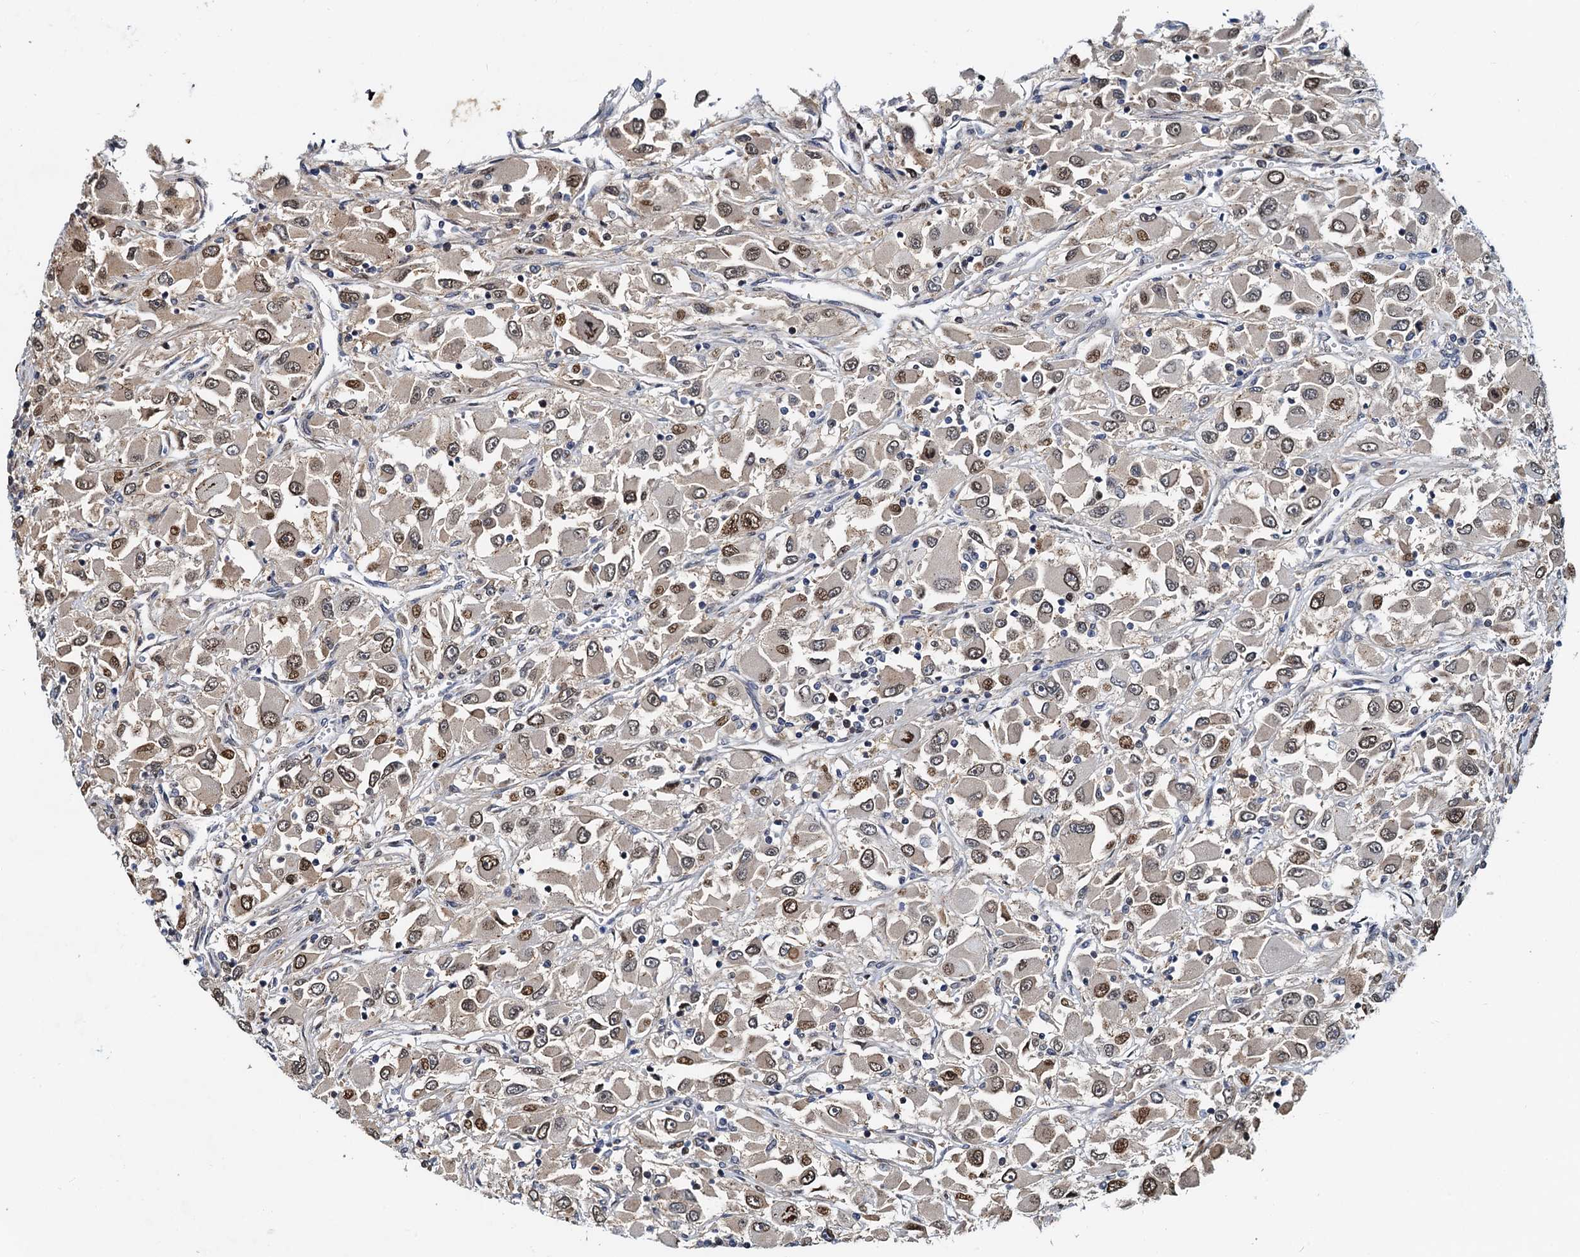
{"staining": {"intensity": "moderate", "quantity": "25%-75%", "location": "nuclear"}, "tissue": "renal cancer", "cell_type": "Tumor cells", "image_type": "cancer", "snomed": [{"axis": "morphology", "description": "Adenocarcinoma, NOS"}, {"axis": "topography", "description": "Kidney"}], "caption": "Immunohistochemistry micrograph of neoplastic tissue: human renal cancer (adenocarcinoma) stained using immunohistochemistry exhibits medium levels of moderate protein expression localized specifically in the nuclear of tumor cells, appearing as a nuclear brown color.", "gene": "PTGES3", "patient": {"sex": "female", "age": 52}}